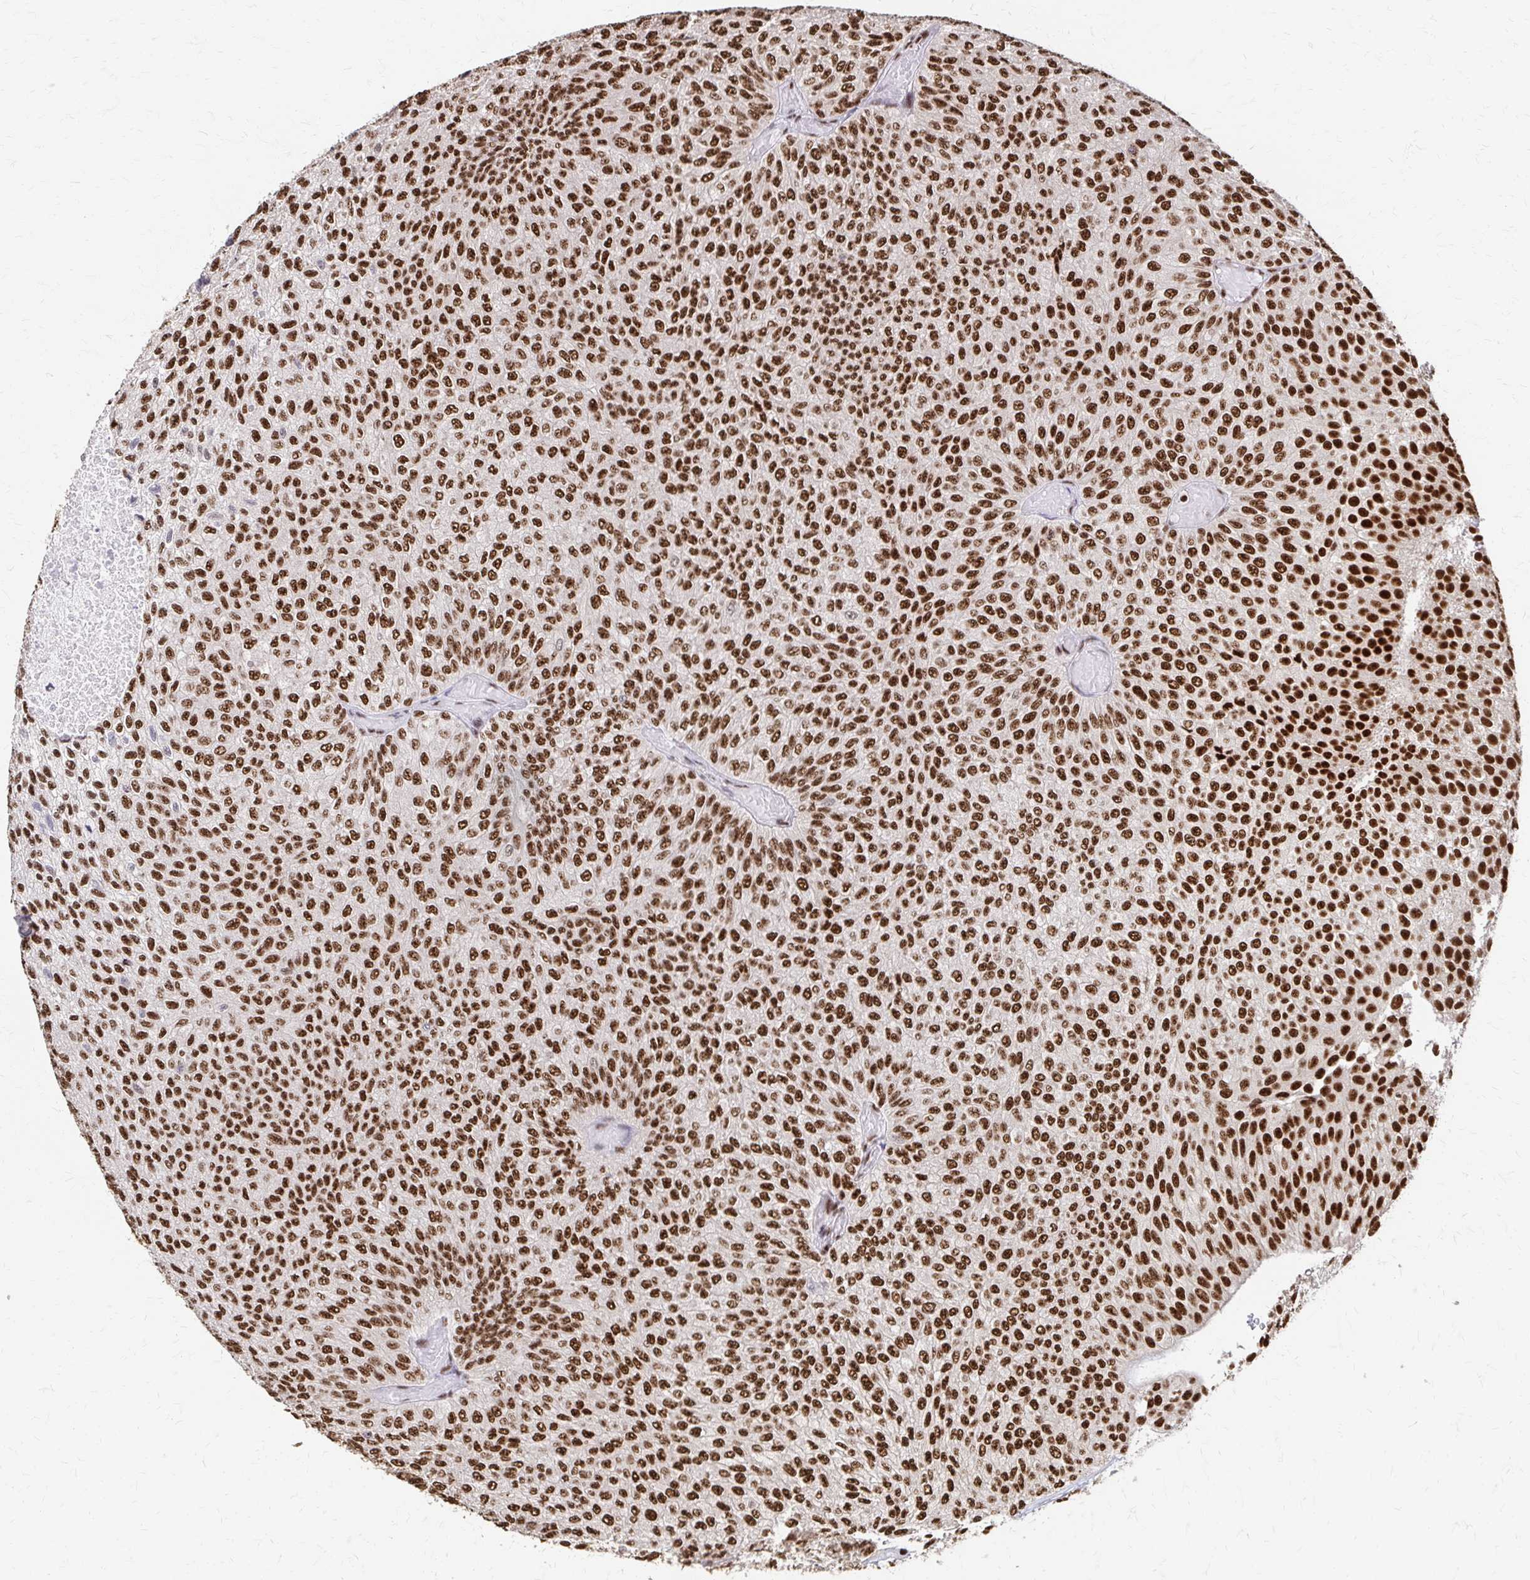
{"staining": {"intensity": "strong", "quantity": ">75%", "location": "nuclear"}, "tissue": "urothelial cancer", "cell_type": "Tumor cells", "image_type": "cancer", "snomed": [{"axis": "morphology", "description": "Urothelial carcinoma, Low grade"}, {"axis": "topography", "description": "Urinary bladder"}], "caption": "Tumor cells reveal strong nuclear expression in about >75% of cells in urothelial cancer.", "gene": "CNKSR3", "patient": {"sex": "male", "age": 78}}